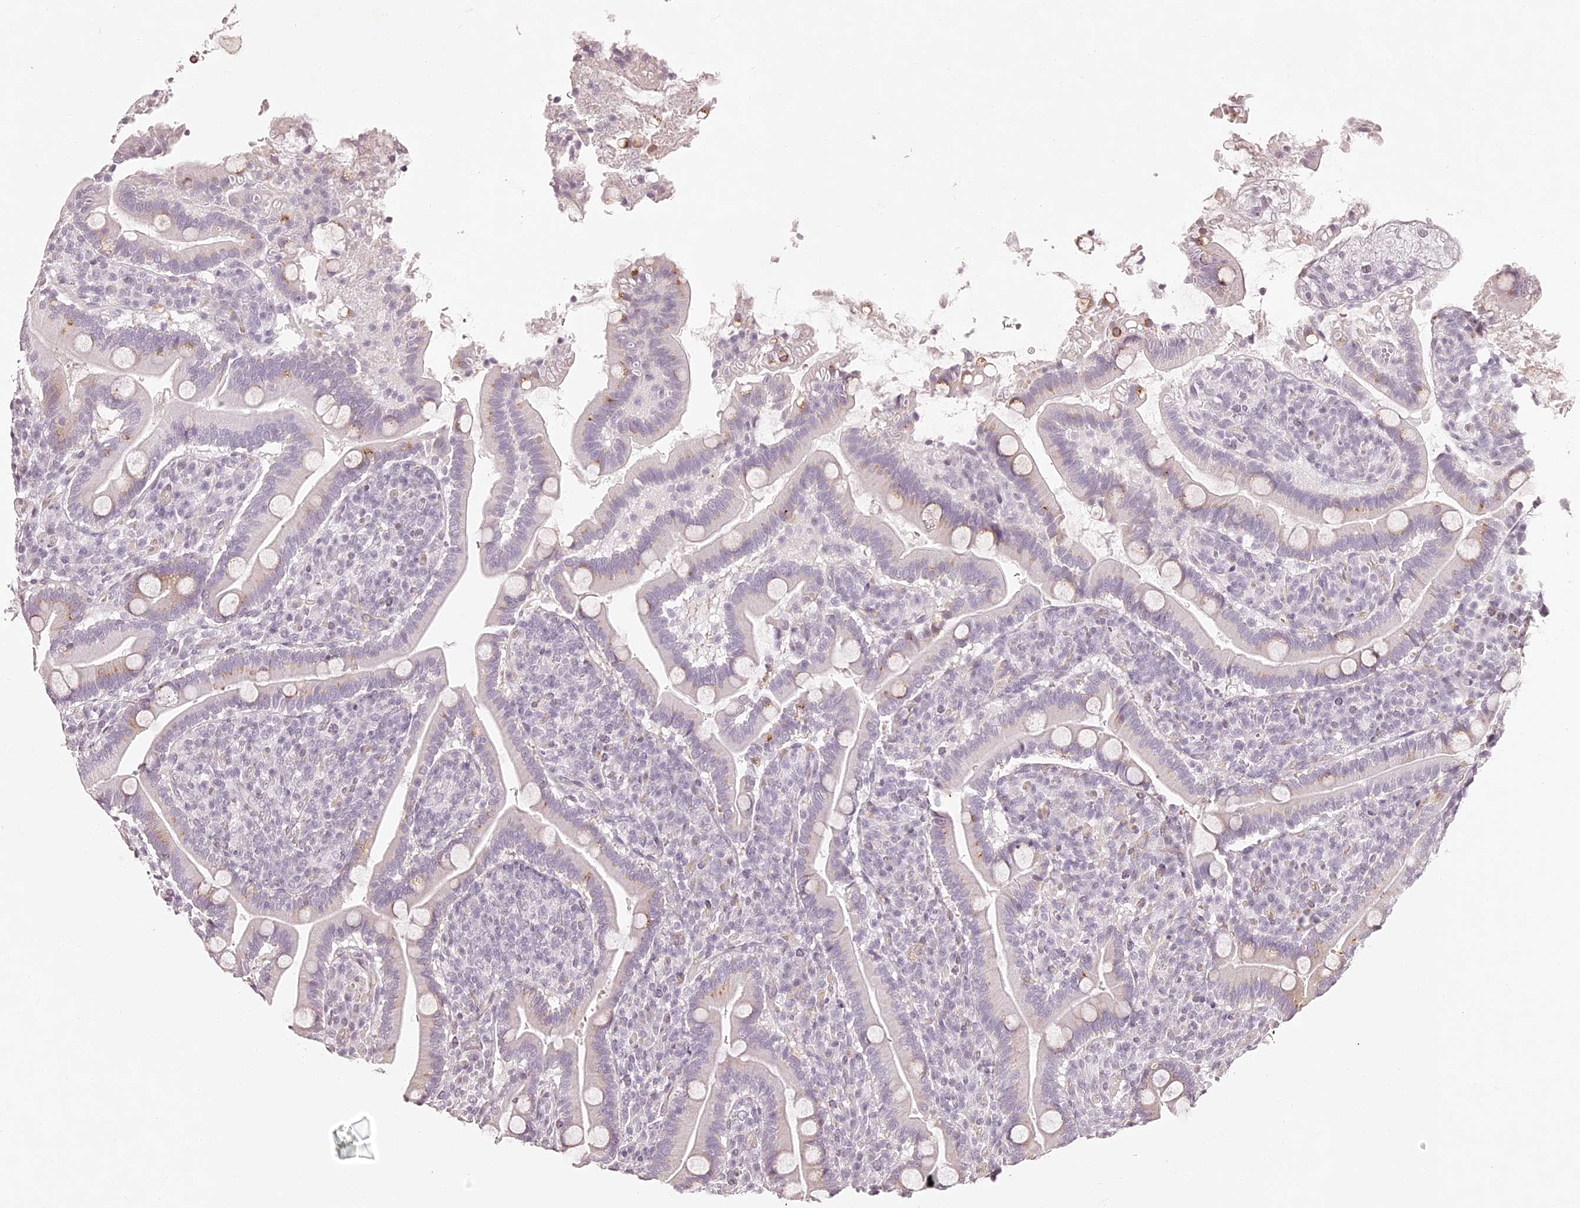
{"staining": {"intensity": "moderate", "quantity": "25%-75%", "location": "cytoplasmic/membranous"}, "tissue": "duodenum", "cell_type": "Glandular cells", "image_type": "normal", "snomed": [{"axis": "morphology", "description": "Normal tissue, NOS"}, {"axis": "topography", "description": "Duodenum"}], "caption": "The micrograph reveals staining of benign duodenum, revealing moderate cytoplasmic/membranous protein expression (brown color) within glandular cells. The staining is performed using DAB brown chromogen to label protein expression. The nuclei are counter-stained blue using hematoxylin.", "gene": "ELAPOR1", "patient": {"sex": "male", "age": 35}}